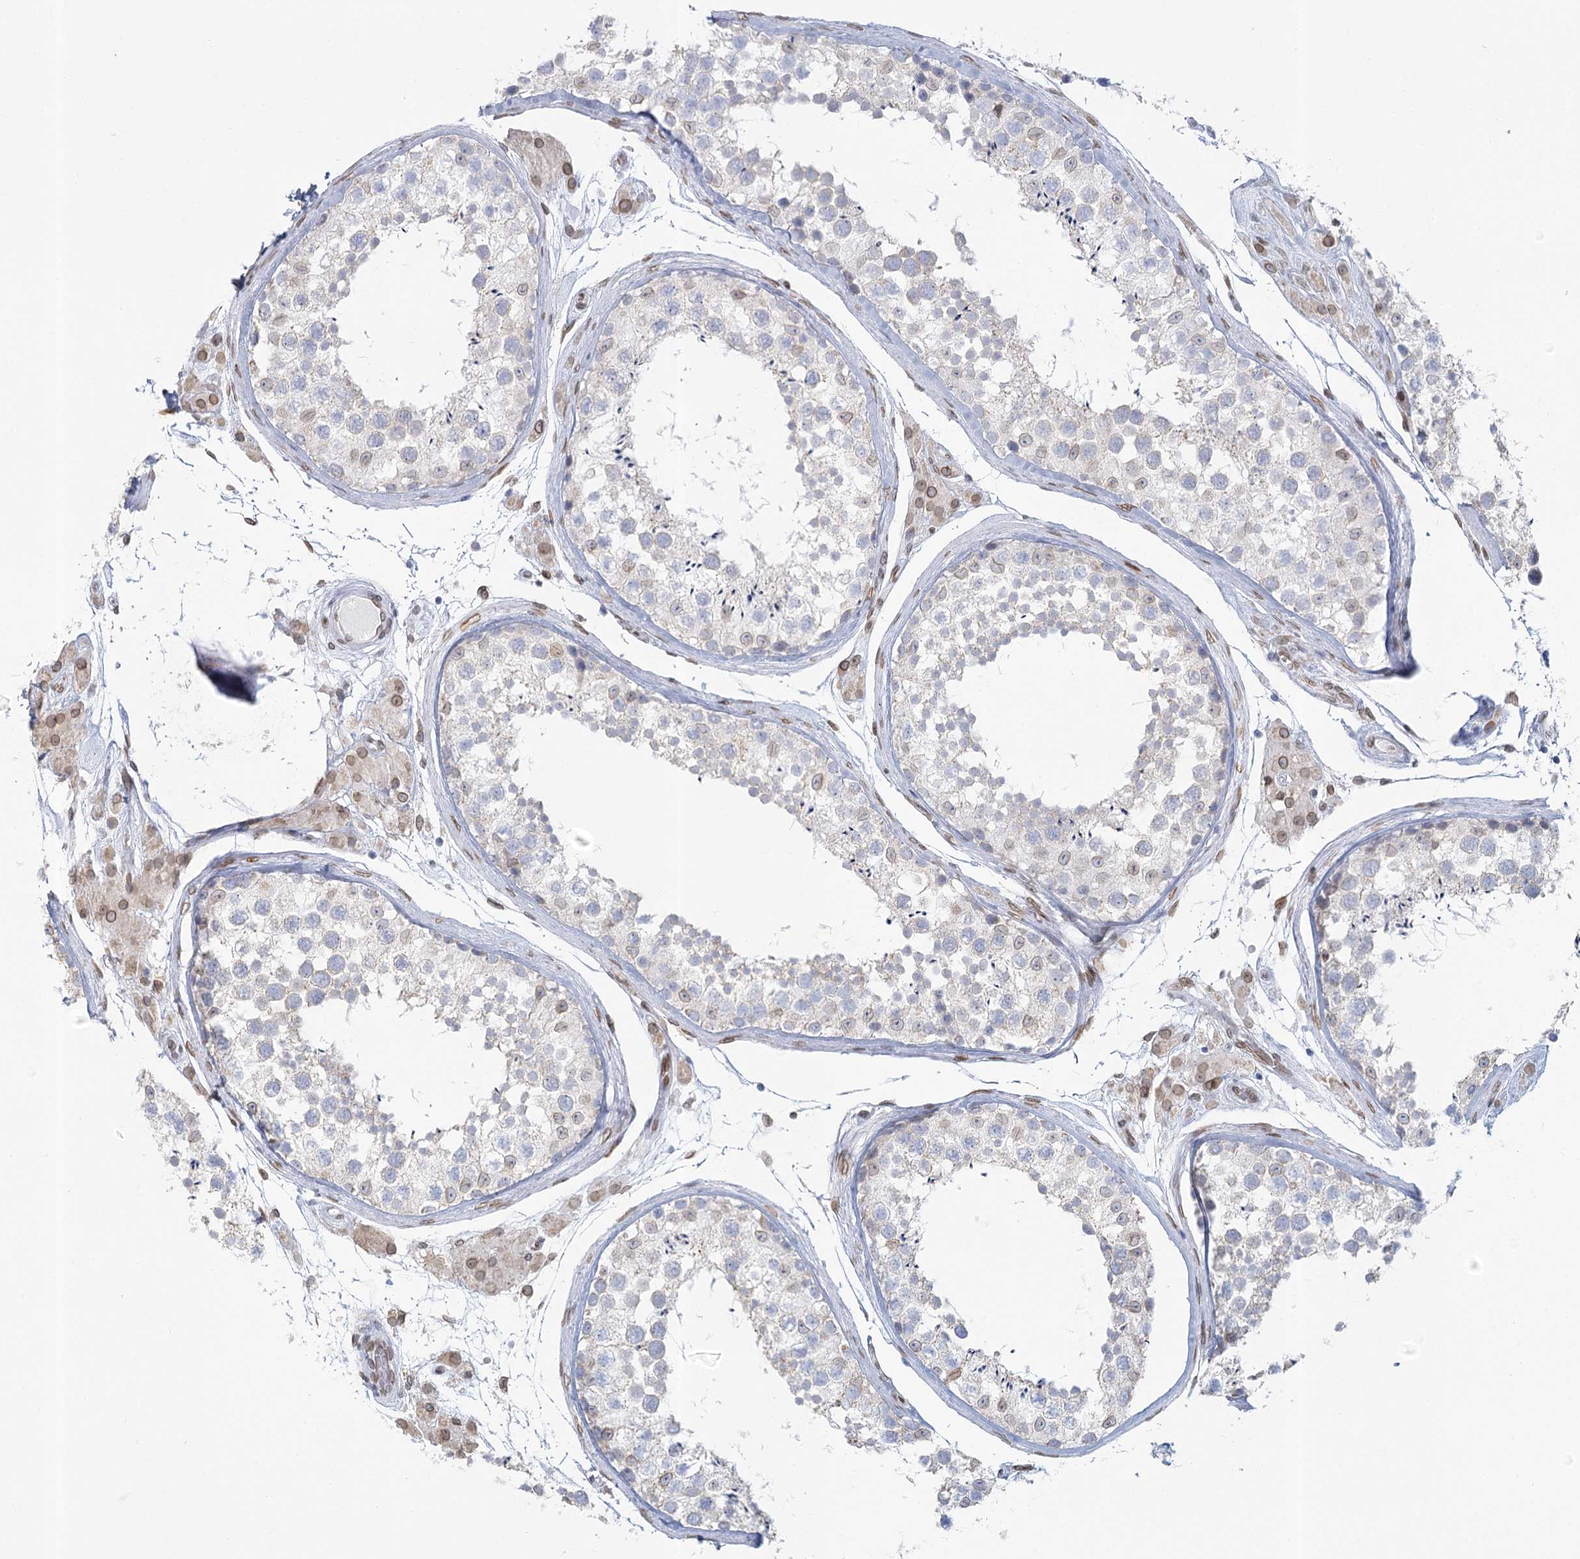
{"staining": {"intensity": "moderate", "quantity": "<25%", "location": "cytoplasmic/membranous,nuclear"}, "tissue": "testis", "cell_type": "Cells in seminiferous ducts", "image_type": "normal", "snomed": [{"axis": "morphology", "description": "Normal tissue, NOS"}, {"axis": "topography", "description": "Testis"}], "caption": "Protein expression by immunohistochemistry displays moderate cytoplasmic/membranous,nuclear positivity in about <25% of cells in seminiferous ducts in benign testis. (IHC, brightfield microscopy, high magnification).", "gene": "VWA5A", "patient": {"sex": "male", "age": 46}}